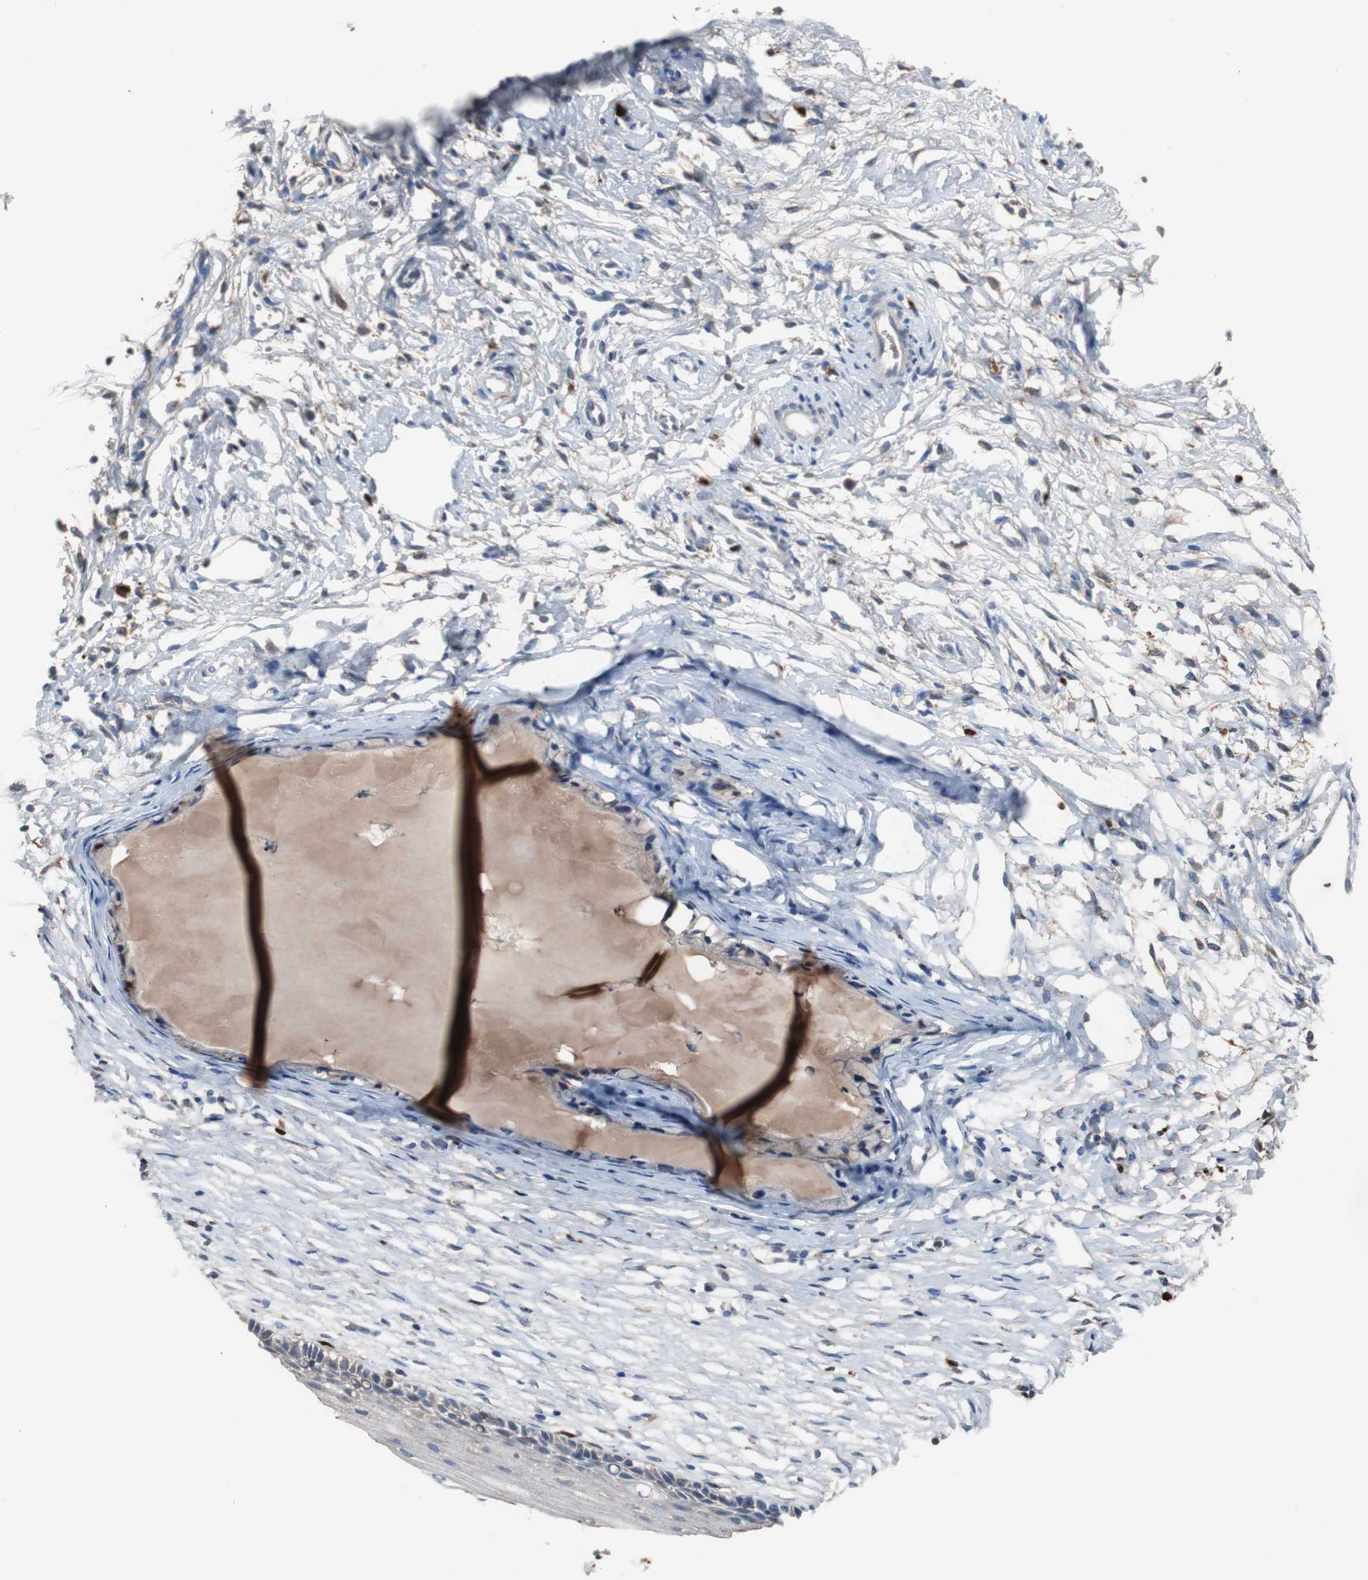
{"staining": {"intensity": "negative", "quantity": "none", "location": "none"}, "tissue": "cervix", "cell_type": "Glandular cells", "image_type": "normal", "snomed": [{"axis": "morphology", "description": "Normal tissue, NOS"}, {"axis": "topography", "description": "Cervix"}], "caption": "Immunohistochemistry (IHC) histopathology image of benign cervix stained for a protein (brown), which exhibits no staining in glandular cells.", "gene": "CALB2", "patient": {"sex": "female", "age": 46}}